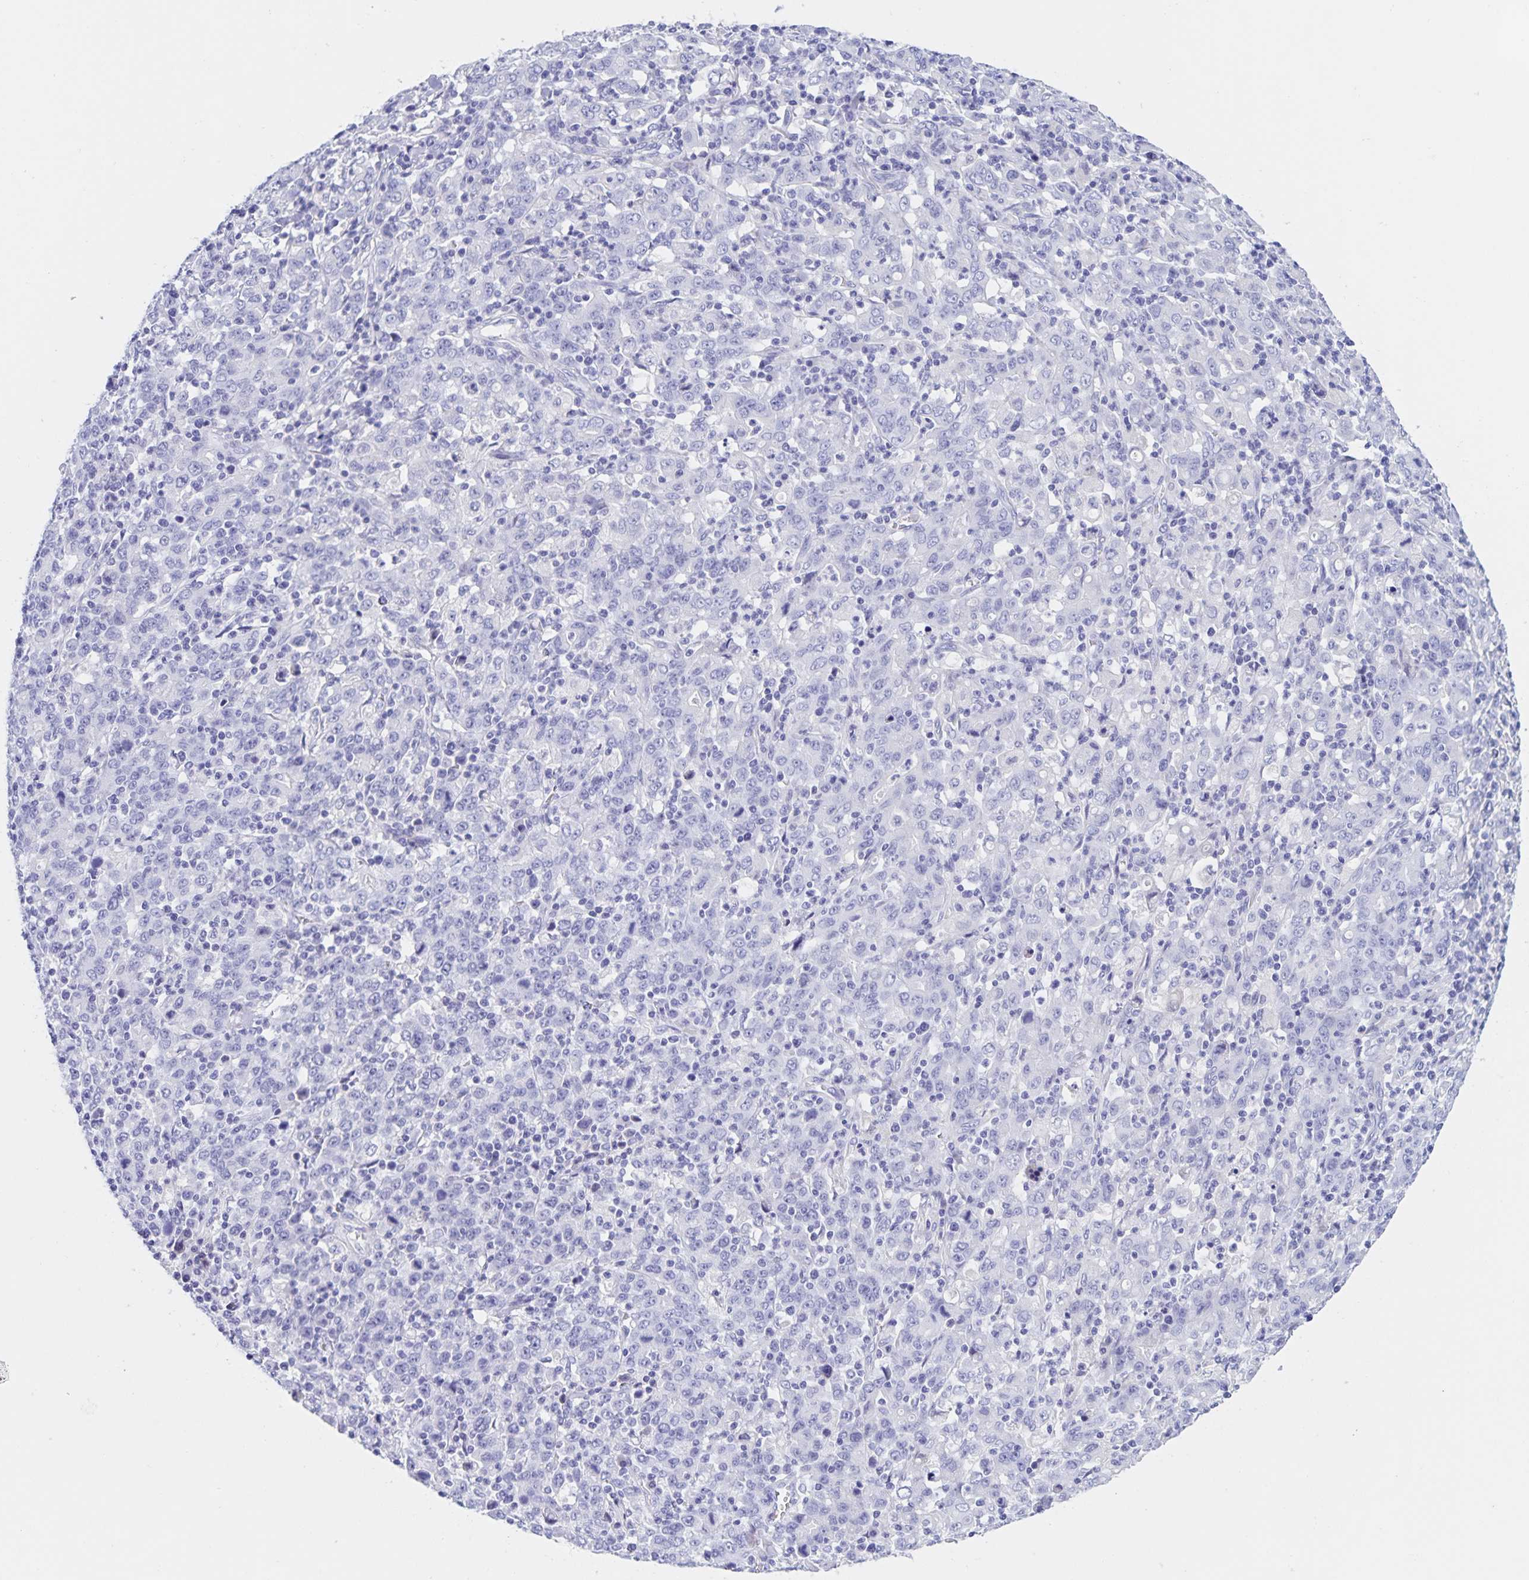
{"staining": {"intensity": "negative", "quantity": "none", "location": "none"}, "tissue": "stomach cancer", "cell_type": "Tumor cells", "image_type": "cancer", "snomed": [{"axis": "morphology", "description": "Adenocarcinoma, NOS"}, {"axis": "topography", "description": "Stomach, upper"}], "caption": "IHC of adenocarcinoma (stomach) shows no positivity in tumor cells.", "gene": "CATSPER4", "patient": {"sex": "male", "age": 69}}